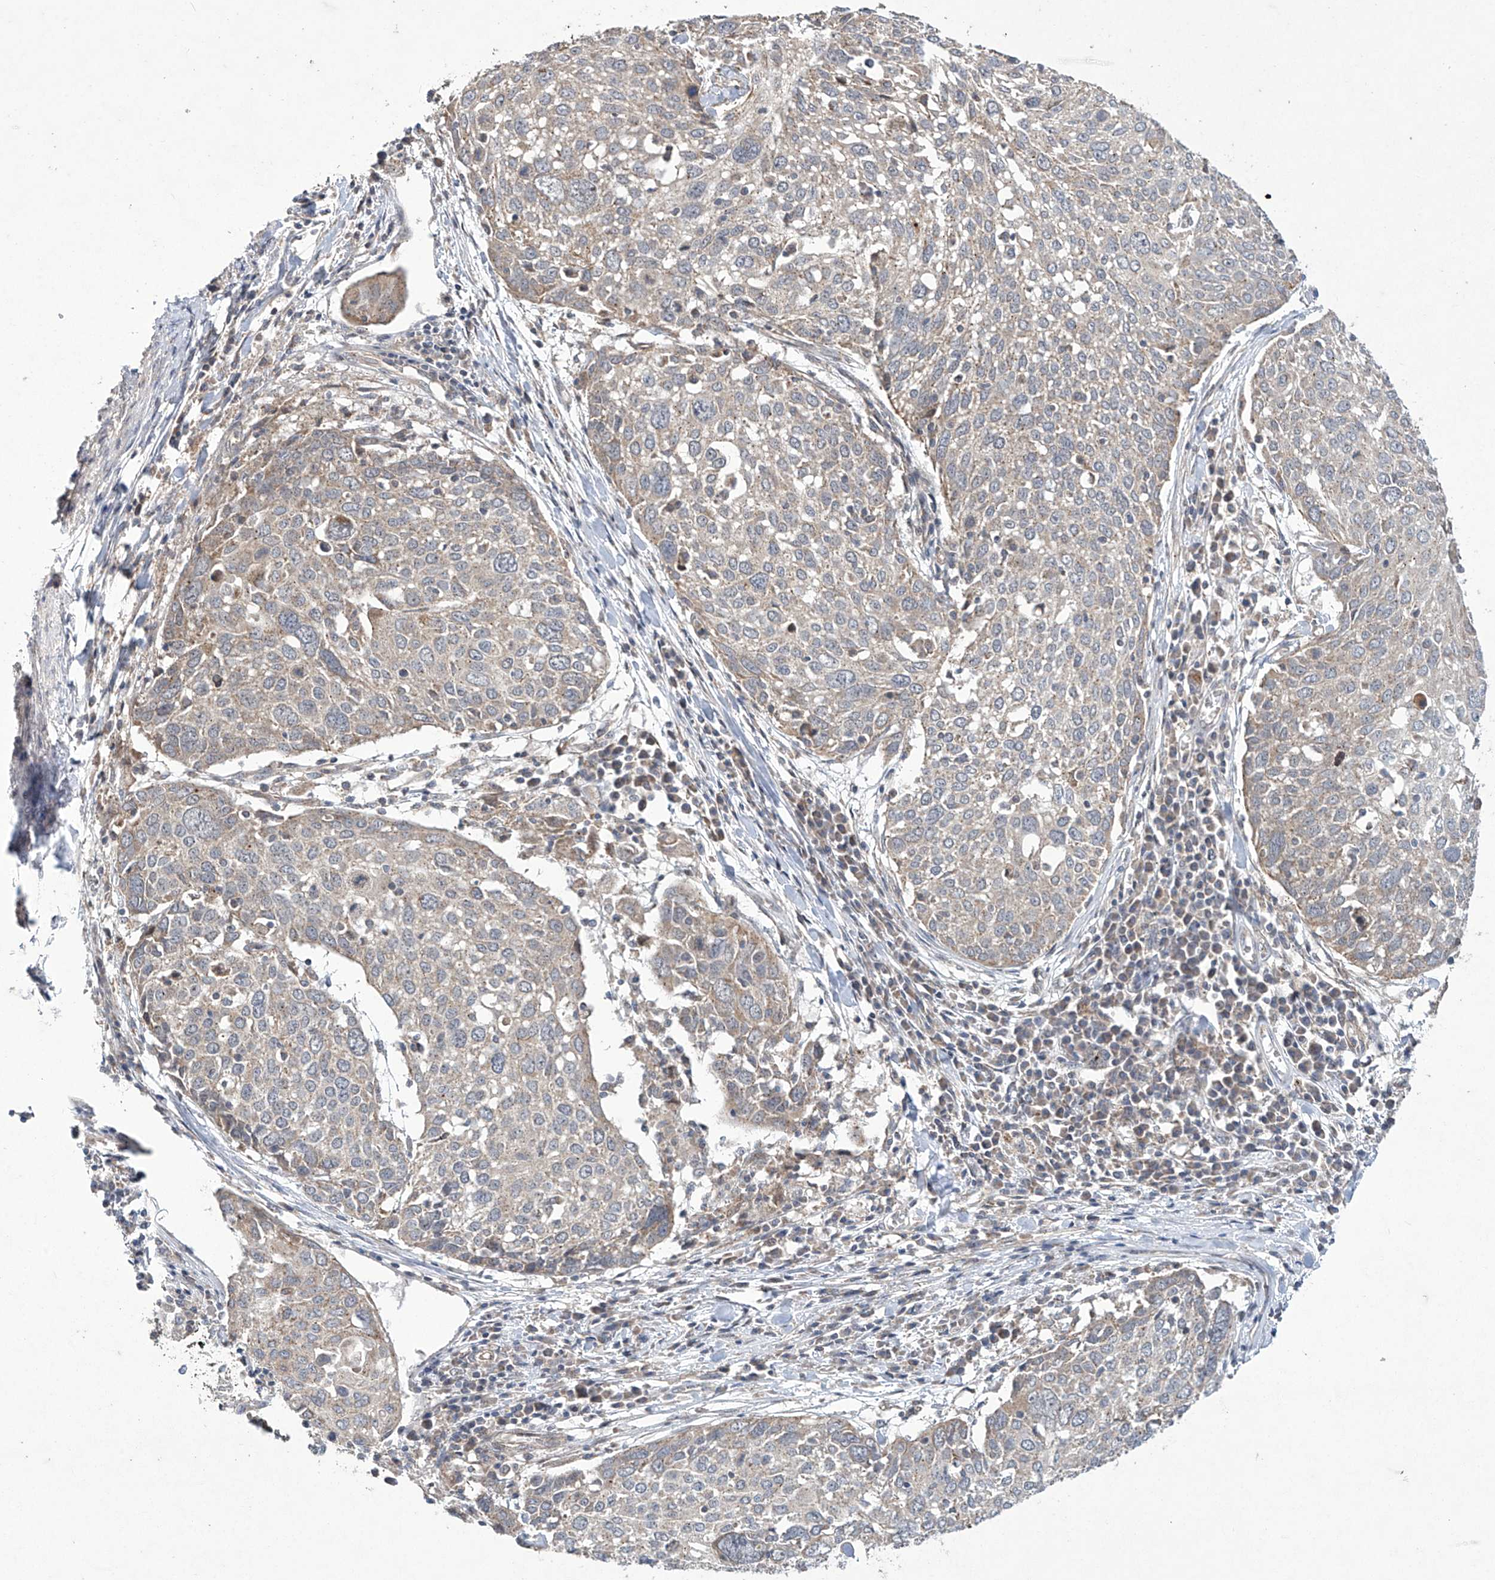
{"staining": {"intensity": "weak", "quantity": "<25%", "location": "cytoplasmic/membranous"}, "tissue": "lung cancer", "cell_type": "Tumor cells", "image_type": "cancer", "snomed": [{"axis": "morphology", "description": "Squamous cell carcinoma, NOS"}, {"axis": "topography", "description": "Lung"}], "caption": "DAB immunohistochemical staining of lung cancer reveals no significant expression in tumor cells. (Immunohistochemistry (ihc), brightfield microscopy, high magnification).", "gene": "TRIM60", "patient": {"sex": "male", "age": 65}}